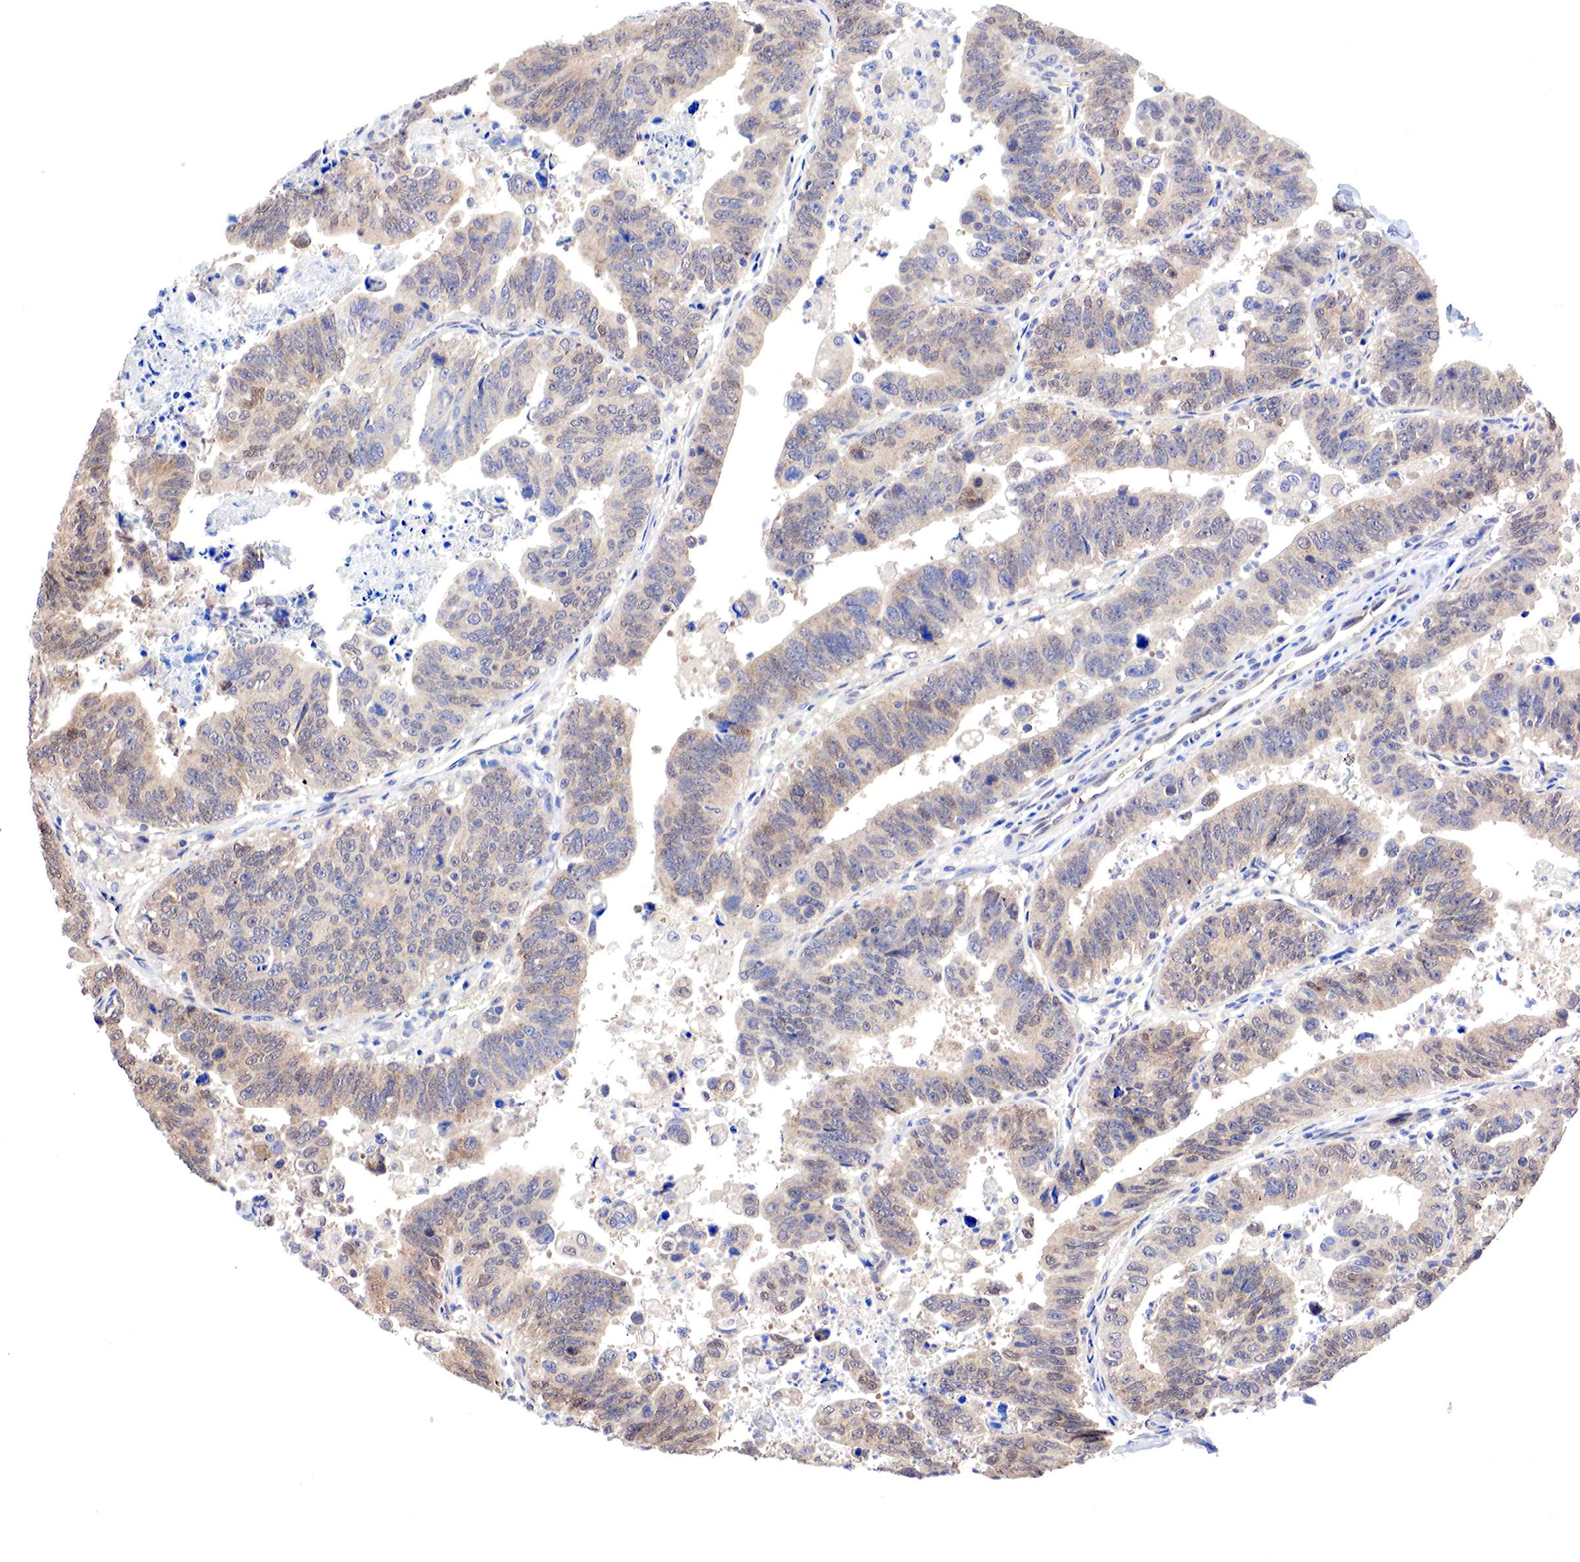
{"staining": {"intensity": "weak", "quantity": ">75%", "location": "cytoplasmic/membranous,nuclear"}, "tissue": "stomach cancer", "cell_type": "Tumor cells", "image_type": "cancer", "snomed": [{"axis": "morphology", "description": "Adenocarcinoma, NOS"}, {"axis": "topography", "description": "Stomach, upper"}], "caption": "Protein analysis of stomach adenocarcinoma tissue reveals weak cytoplasmic/membranous and nuclear staining in about >75% of tumor cells.", "gene": "PABIR2", "patient": {"sex": "female", "age": 50}}